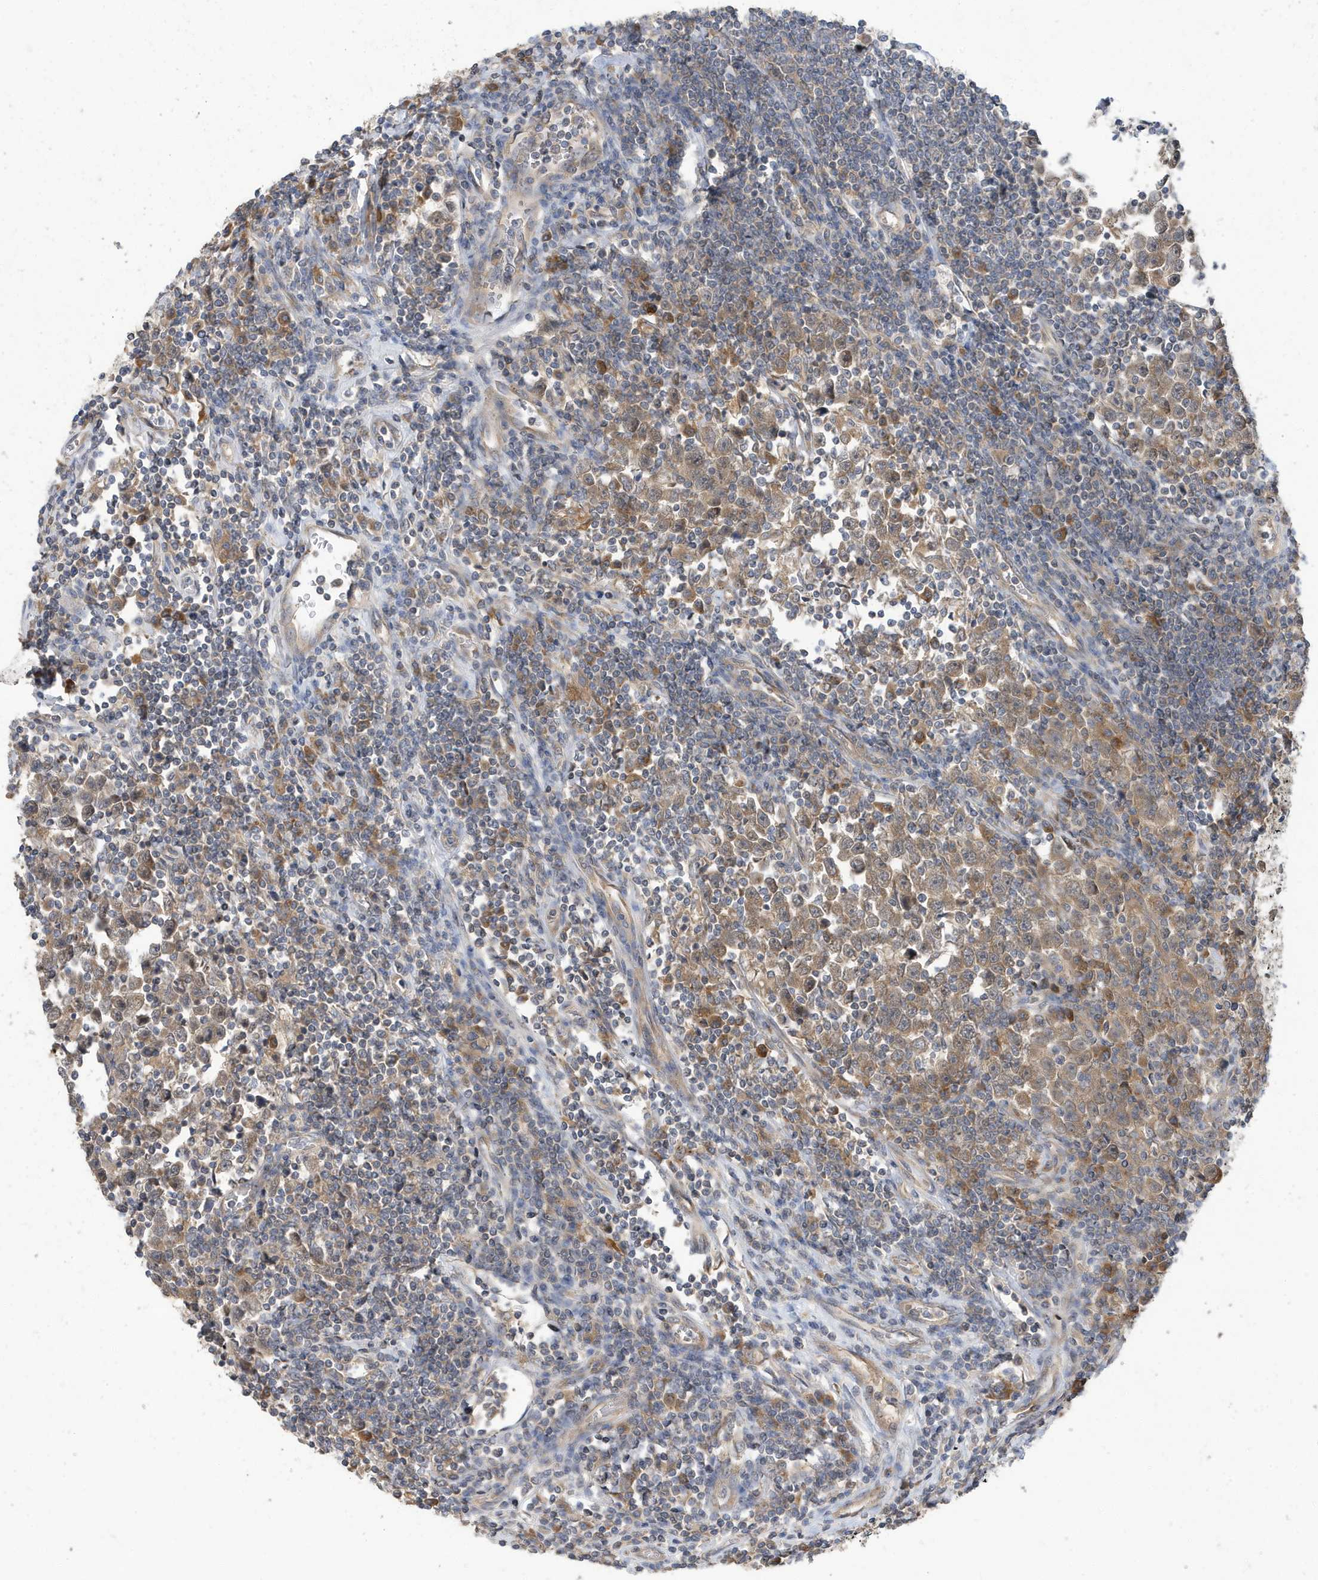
{"staining": {"intensity": "weak", "quantity": ">75%", "location": "cytoplasmic/membranous"}, "tissue": "testis cancer", "cell_type": "Tumor cells", "image_type": "cancer", "snomed": [{"axis": "morphology", "description": "Normal tissue, NOS"}, {"axis": "morphology", "description": "Seminoma, NOS"}, {"axis": "topography", "description": "Testis"}], "caption": "Testis cancer stained with a protein marker exhibits weak staining in tumor cells.", "gene": "LAPTM4A", "patient": {"sex": "male", "age": 43}}